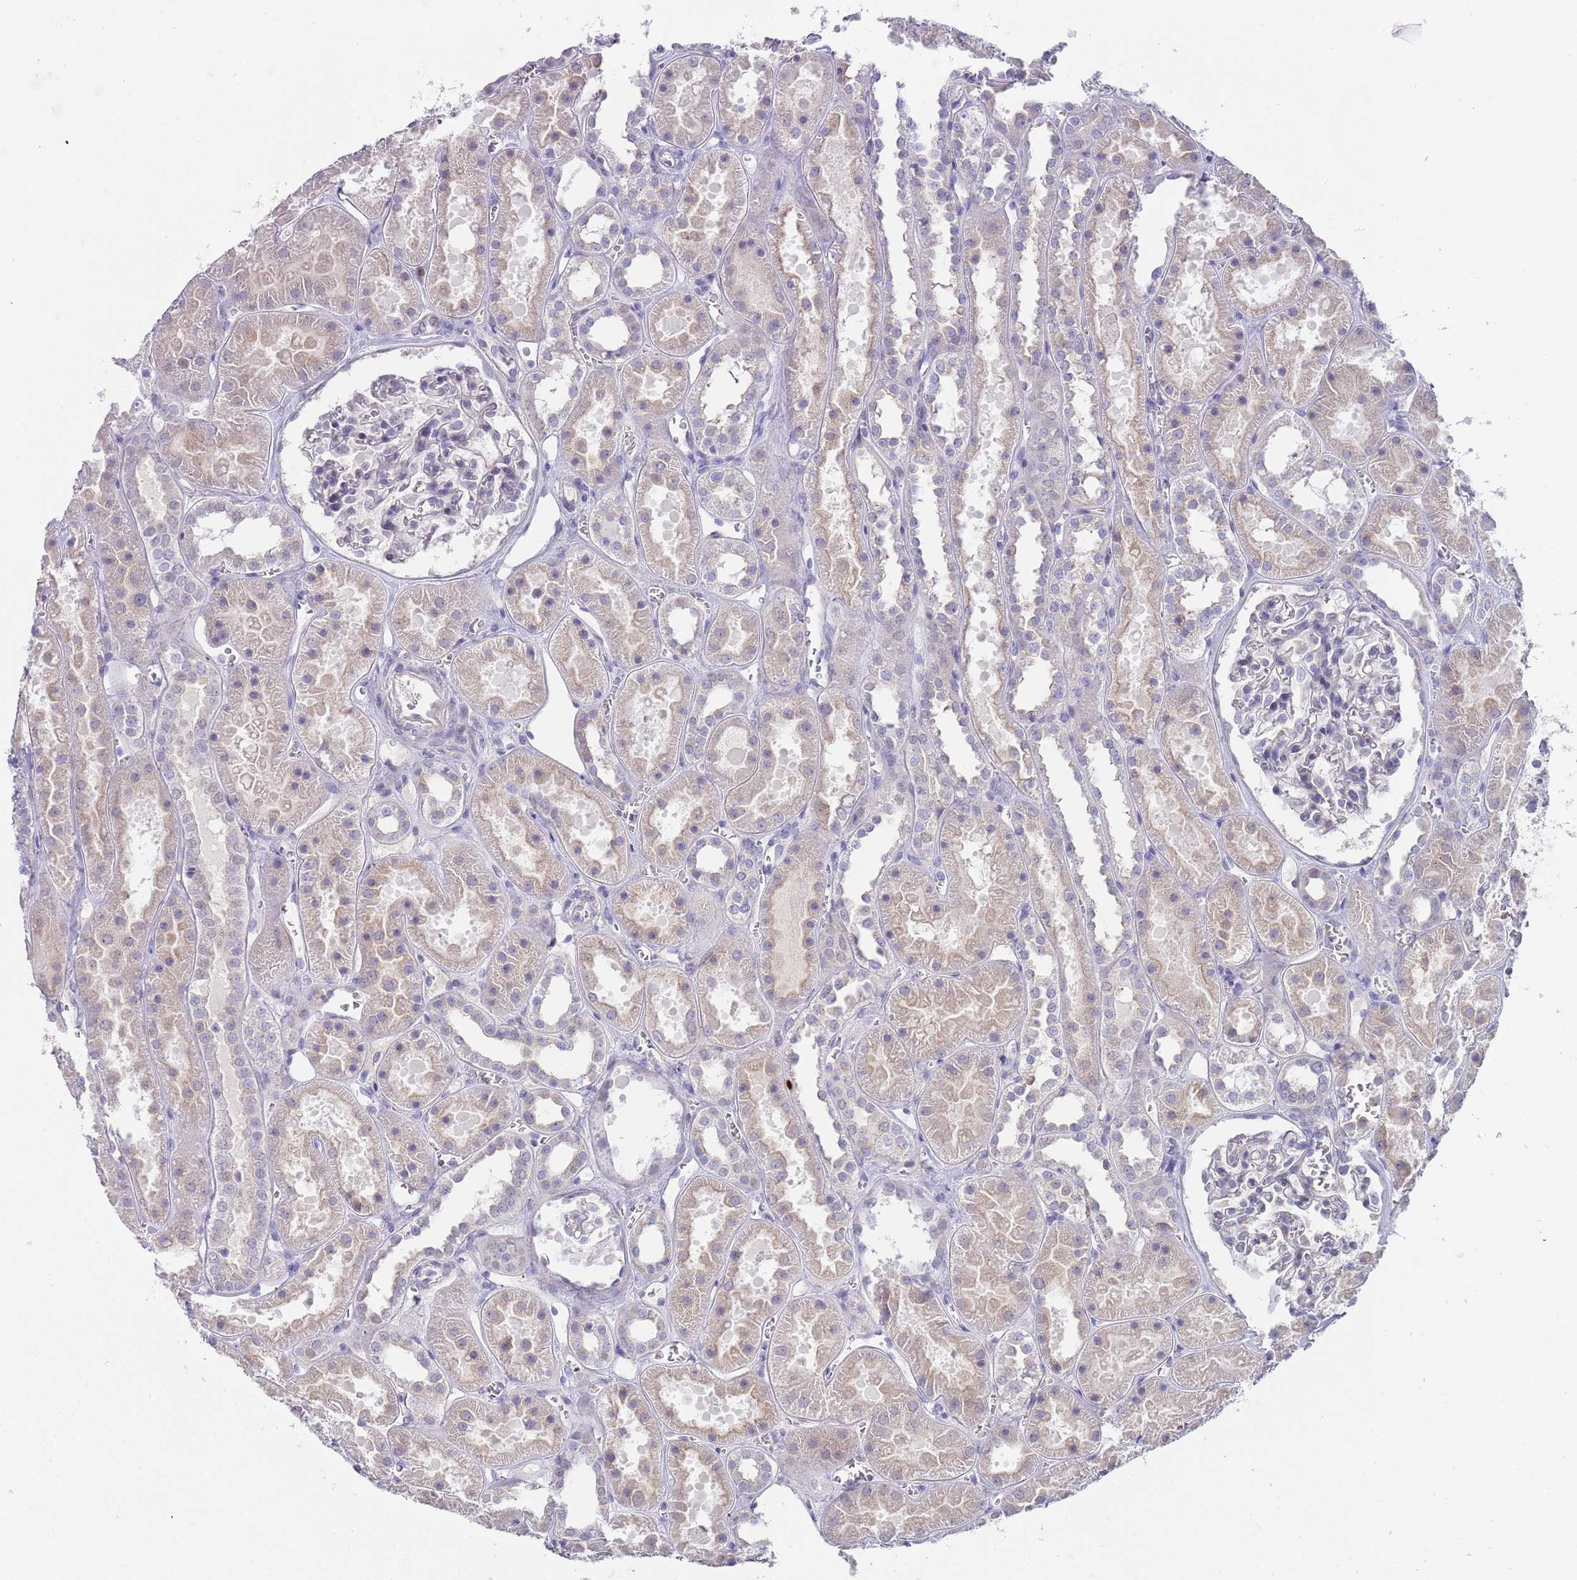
{"staining": {"intensity": "negative", "quantity": "none", "location": "none"}, "tissue": "kidney", "cell_type": "Cells in glomeruli", "image_type": "normal", "snomed": [{"axis": "morphology", "description": "Normal tissue, NOS"}, {"axis": "topography", "description": "Kidney"}], "caption": "Immunohistochemistry (IHC) image of normal kidney stained for a protein (brown), which demonstrates no expression in cells in glomeruli.", "gene": "TNRC6C", "patient": {"sex": "female", "age": 41}}